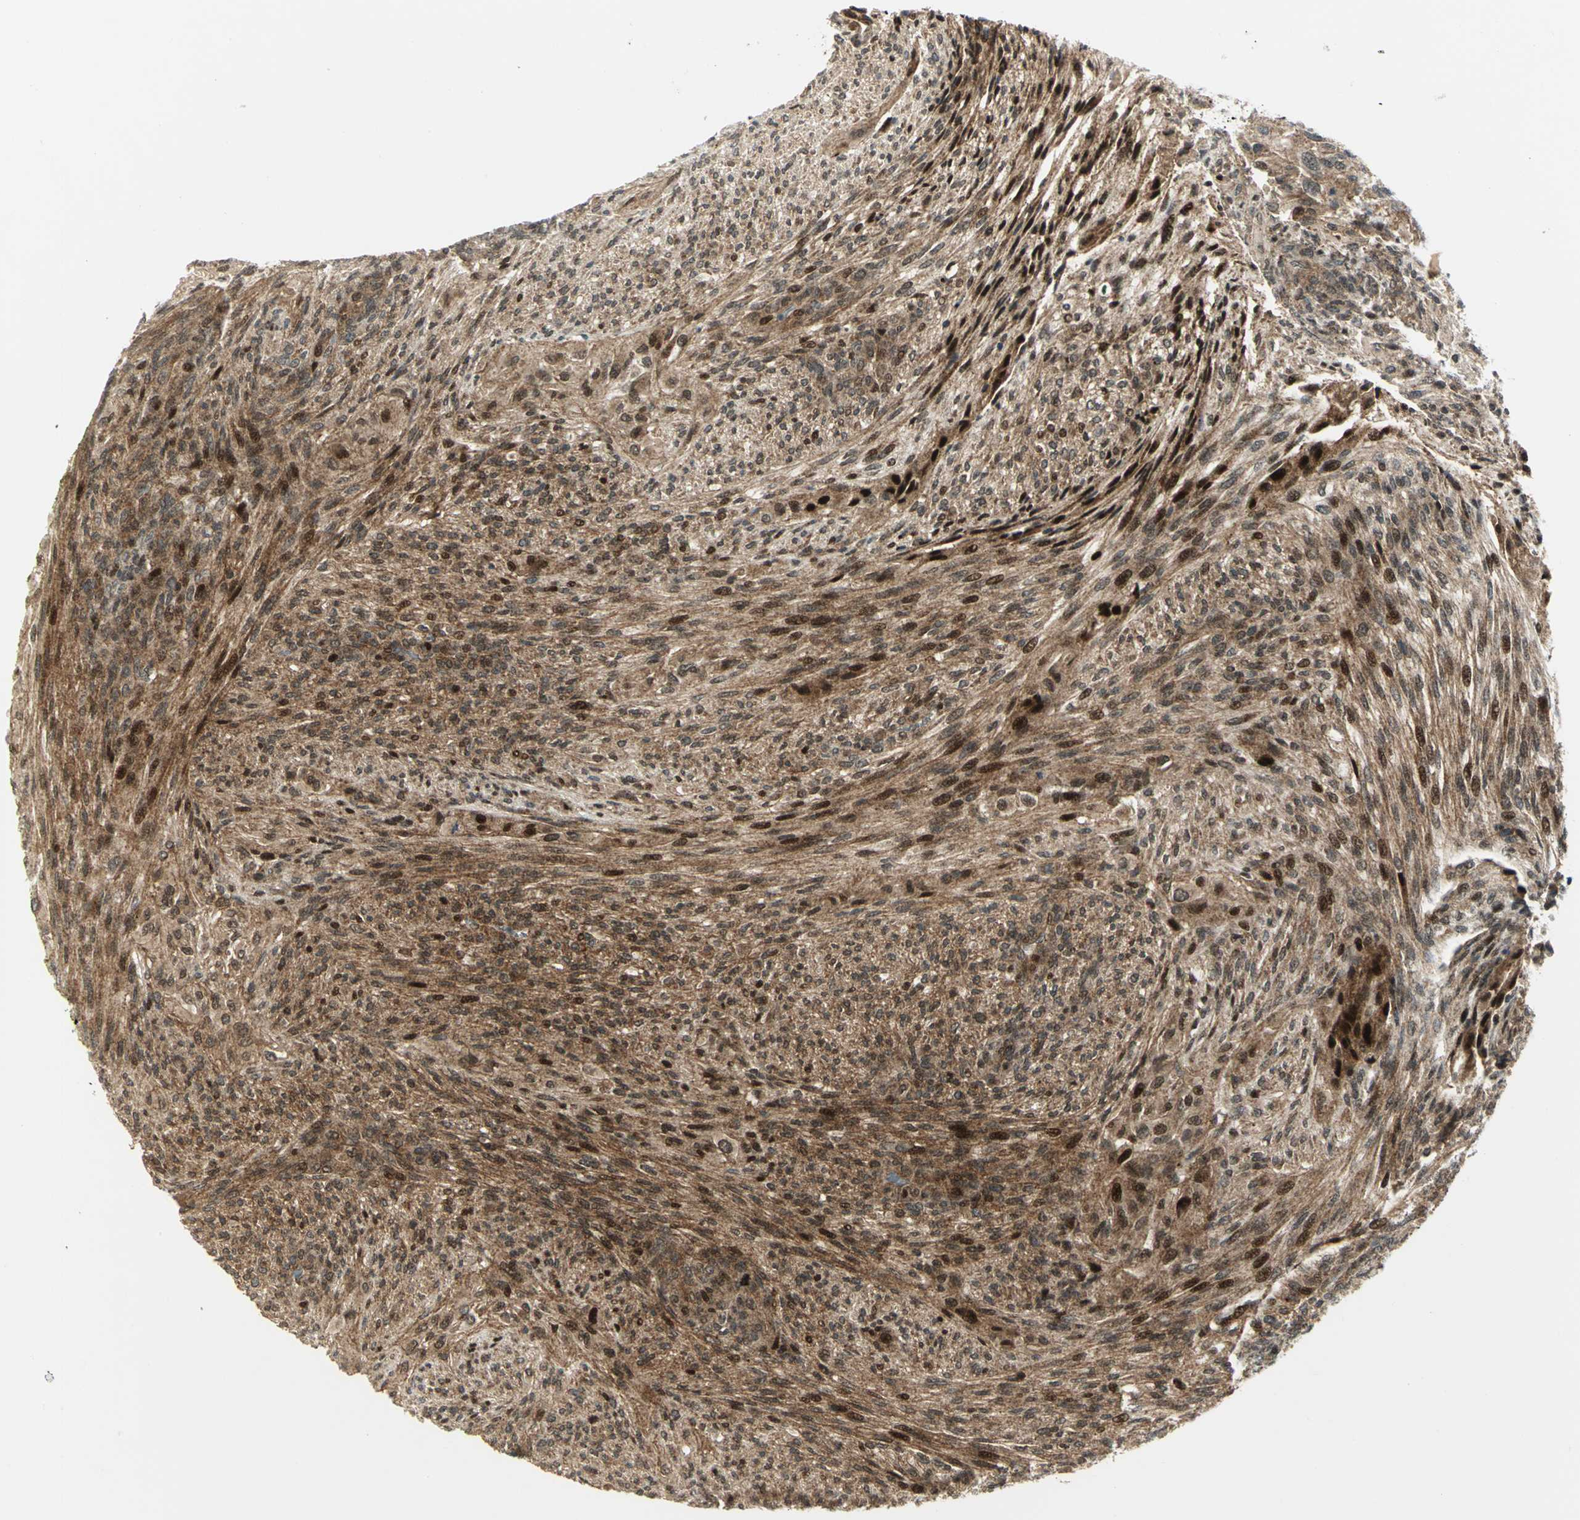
{"staining": {"intensity": "strong", "quantity": ">75%", "location": "cytoplasmic/membranous,nuclear"}, "tissue": "glioma", "cell_type": "Tumor cells", "image_type": "cancer", "snomed": [{"axis": "morphology", "description": "Glioma, malignant, High grade"}, {"axis": "topography", "description": "Cerebral cortex"}], "caption": "Immunohistochemical staining of glioma demonstrates strong cytoplasmic/membranous and nuclear protein staining in approximately >75% of tumor cells. (DAB (3,3'-diaminobenzidine) IHC, brown staining for protein, blue staining for nuclei).", "gene": "ATP6V1A", "patient": {"sex": "female", "age": 55}}